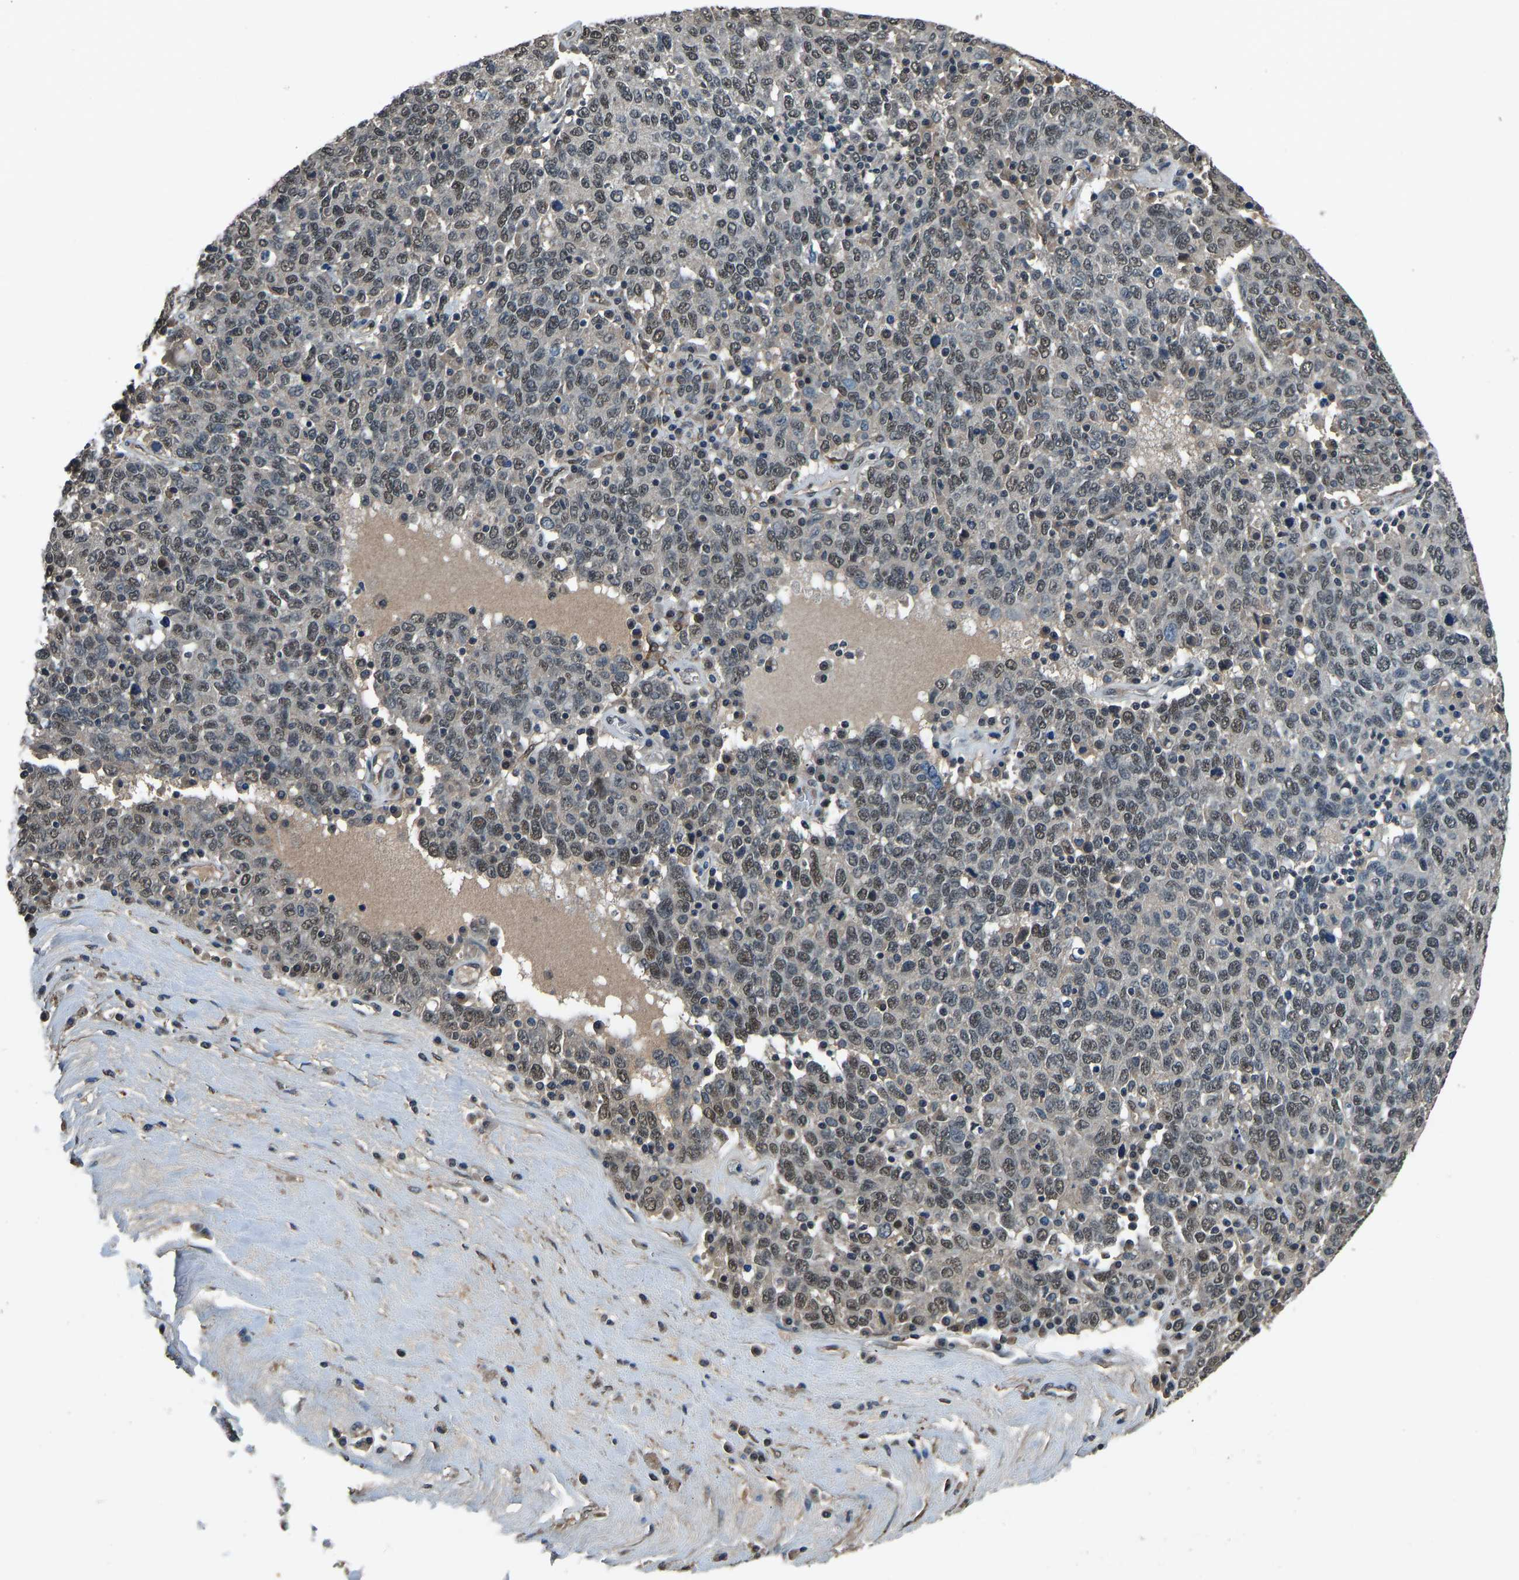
{"staining": {"intensity": "weak", "quantity": ">75%", "location": "nuclear"}, "tissue": "ovarian cancer", "cell_type": "Tumor cells", "image_type": "cancer", "snomed": [{"axis": "morphology", "description": "Carcinoma, endometroid"}, {"axis": "topography", "description": "Ovary"}], "caption": "Weak nuclear expression for a protein is appreciated in about >75% of tumor cells of ovarian cancer using immunohistochemistry.", "gene": "TOX4", "patient": {"sex": "female", "age": 62}}